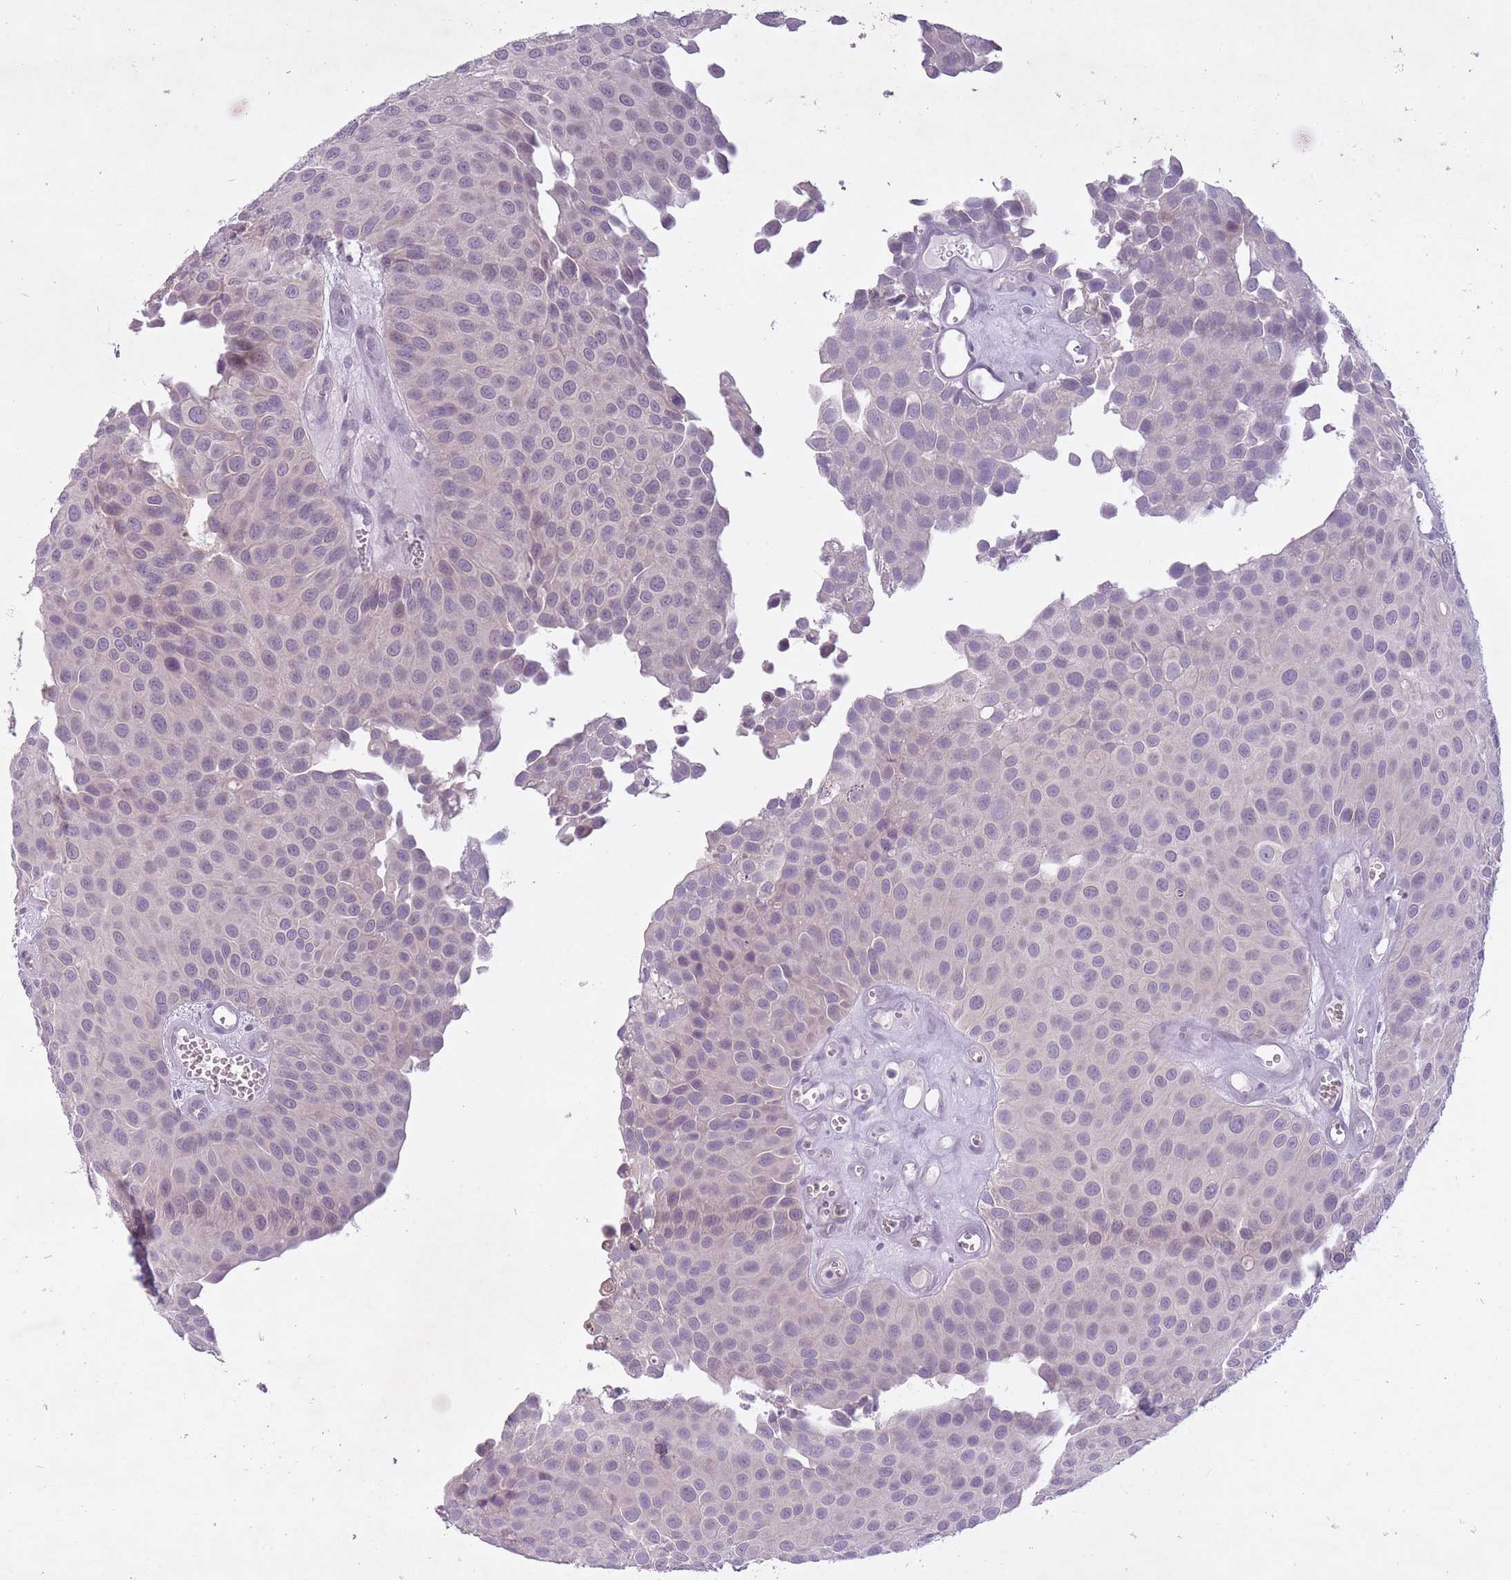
{"staining": {"intensity": "negative", "quantity": "none", "location": "none"}, "tissue": "urothelial cancer", "cell_type": "Tumor cells", "image_type": "cancer", "snomed": [{"axis": "morphology", "description": "Urothelial carcinoma, Low grade"}, {"axis": "topography", "description": "Urinary bladder"}], "caption": "Tumor cells show no significant protein staining in urothelial cancer.", "gene": "FAM43B", "patient": {"sex": "male", "age": 88}}